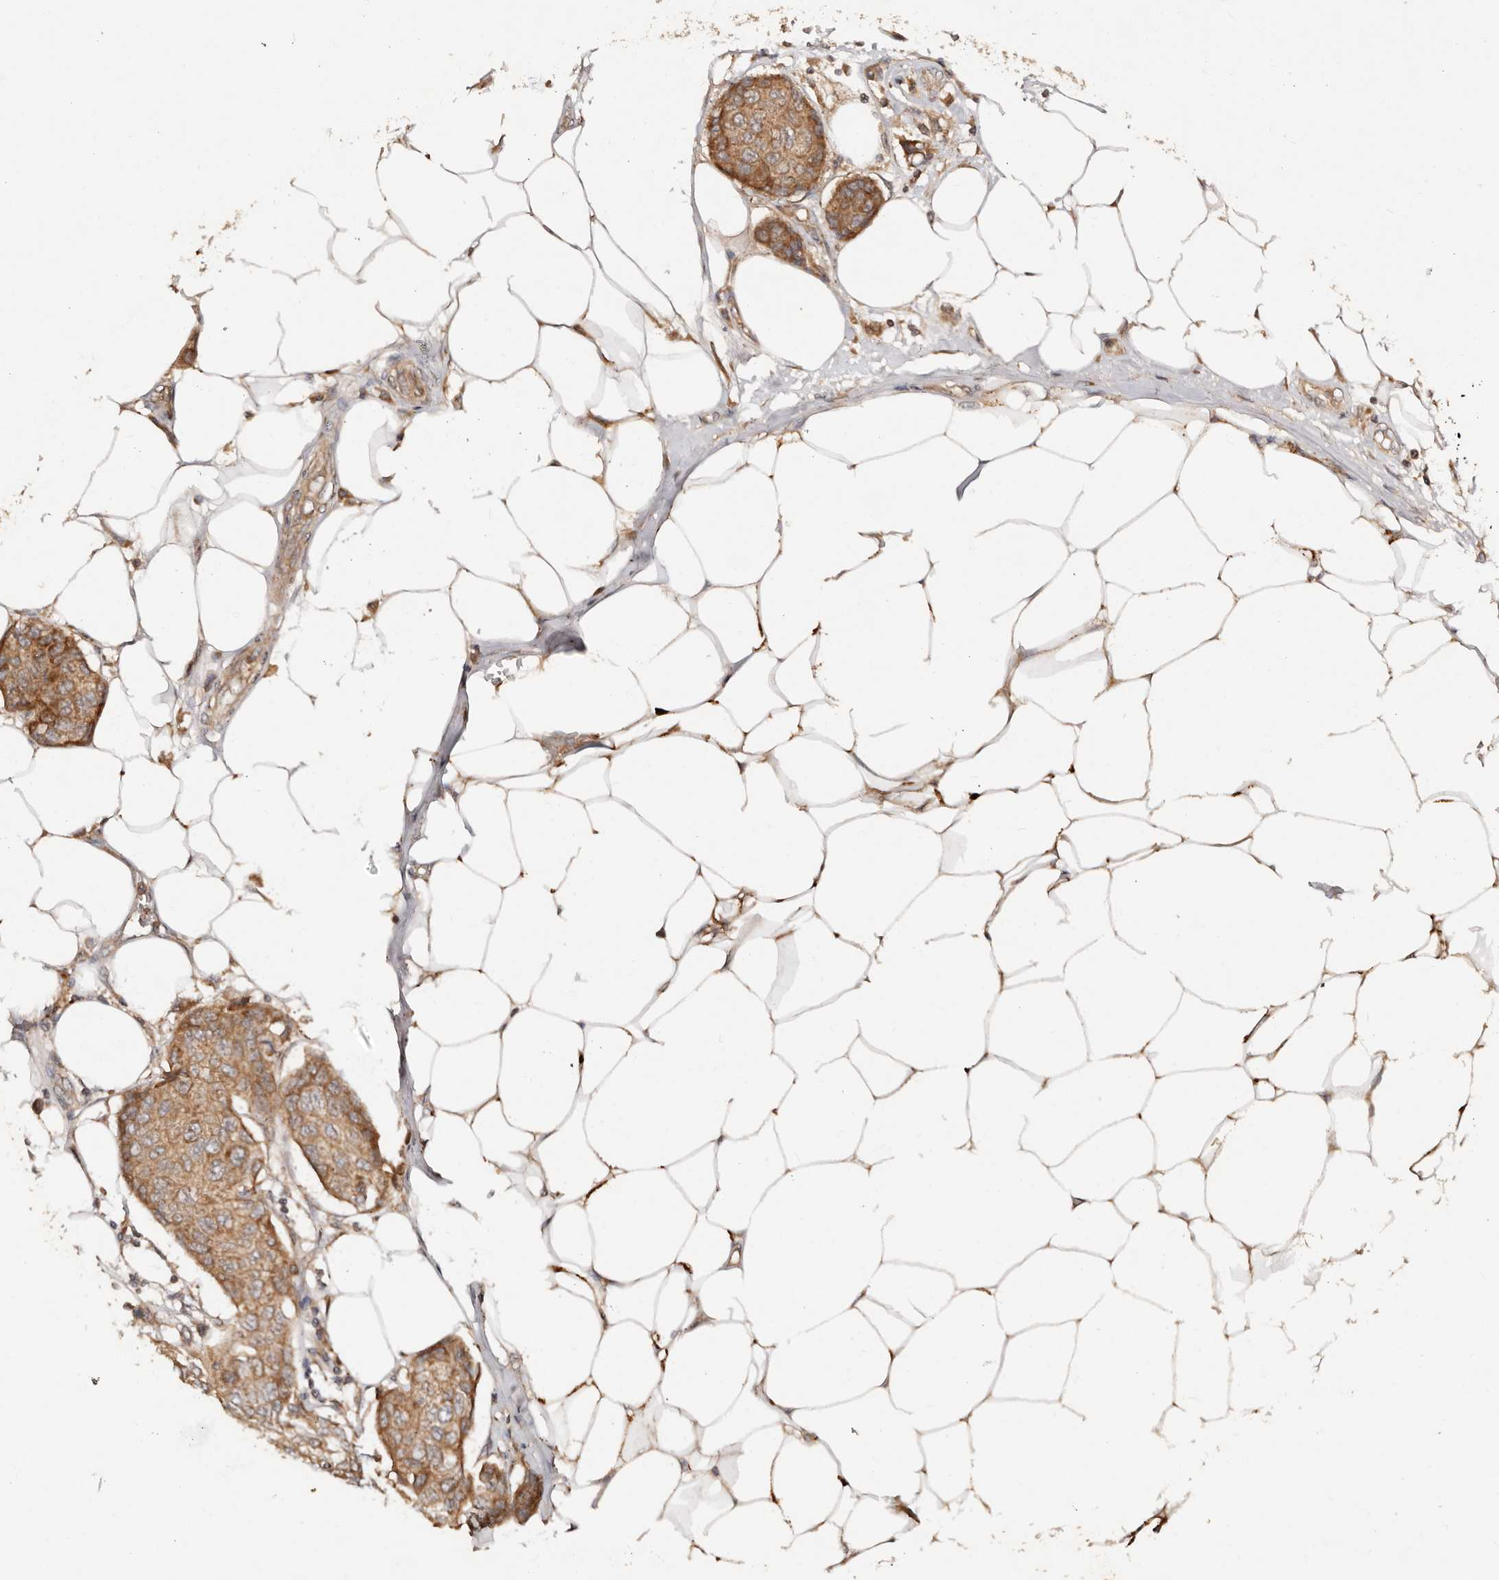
{"staining": {"intensity": "moderate", "quantity": ">75%", "location": "cytoplasmic/membranous"}, "tissue": "breast cancer", "cell_type": "Tumor cells", "image_type": "cancer", "snomed": [{"axis": "morphology", "description": "Duct carcinoma"}, {"axis": "topography", "description": "Breast"}], "caption": "Immunohistochemical staining of human infiltrating ductal carcinoma (breast) reveals medium levels of moderate cytoplasmic/membranous staining in approximately >75% of tumor cells. The protein of interest is stained brown, and the nuclei are stained in blue (DAB IHC with brightfield microscopy, high magnification).", "gene": "DENND11", "patient": {"sex": "female", "age": 80}}